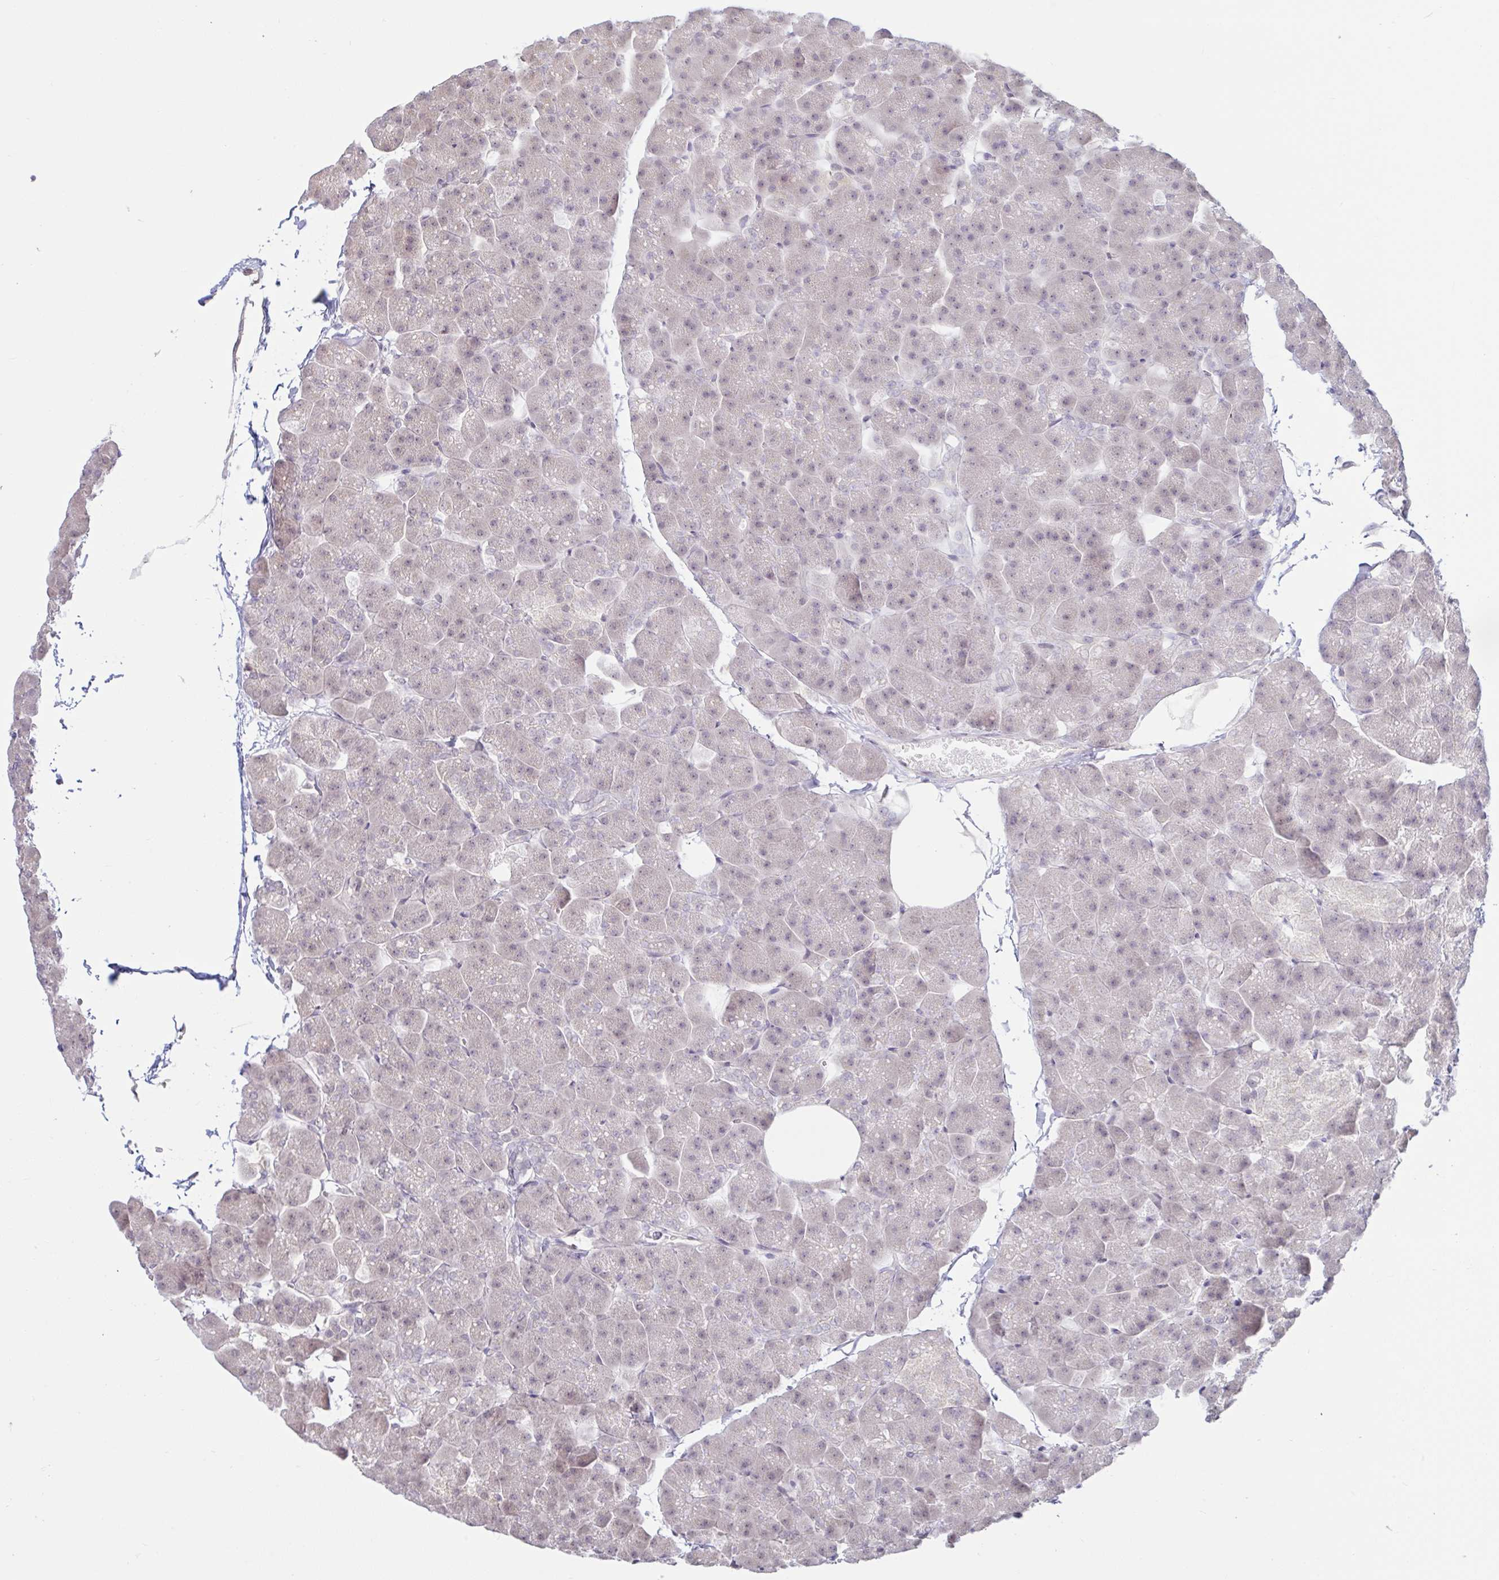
{"staining": {"intensity": "weak", "quantity": "<25%", "location": "nuclear"}, "tissue": "pancreas", "cell_type": "Exocrine glandular cells", "image_type": "normal", "snomed": [{"axis": "morphology", "description": "Normal tissue, NOS"}, {"axis": "topography", "description": "Pancreas"}], "caption": "Exocrine glandular cells are negative for brown protein staining in normal pancreas. The staining was performed using DAB (3,3'-diaminobenzidine) to visualize the protein expression in brown, while the nuclei were stained in blue with hematoxylin (Magnification: 20x).", "gene": "HYPK", "patient": {"sex": "male", "age": 35}}